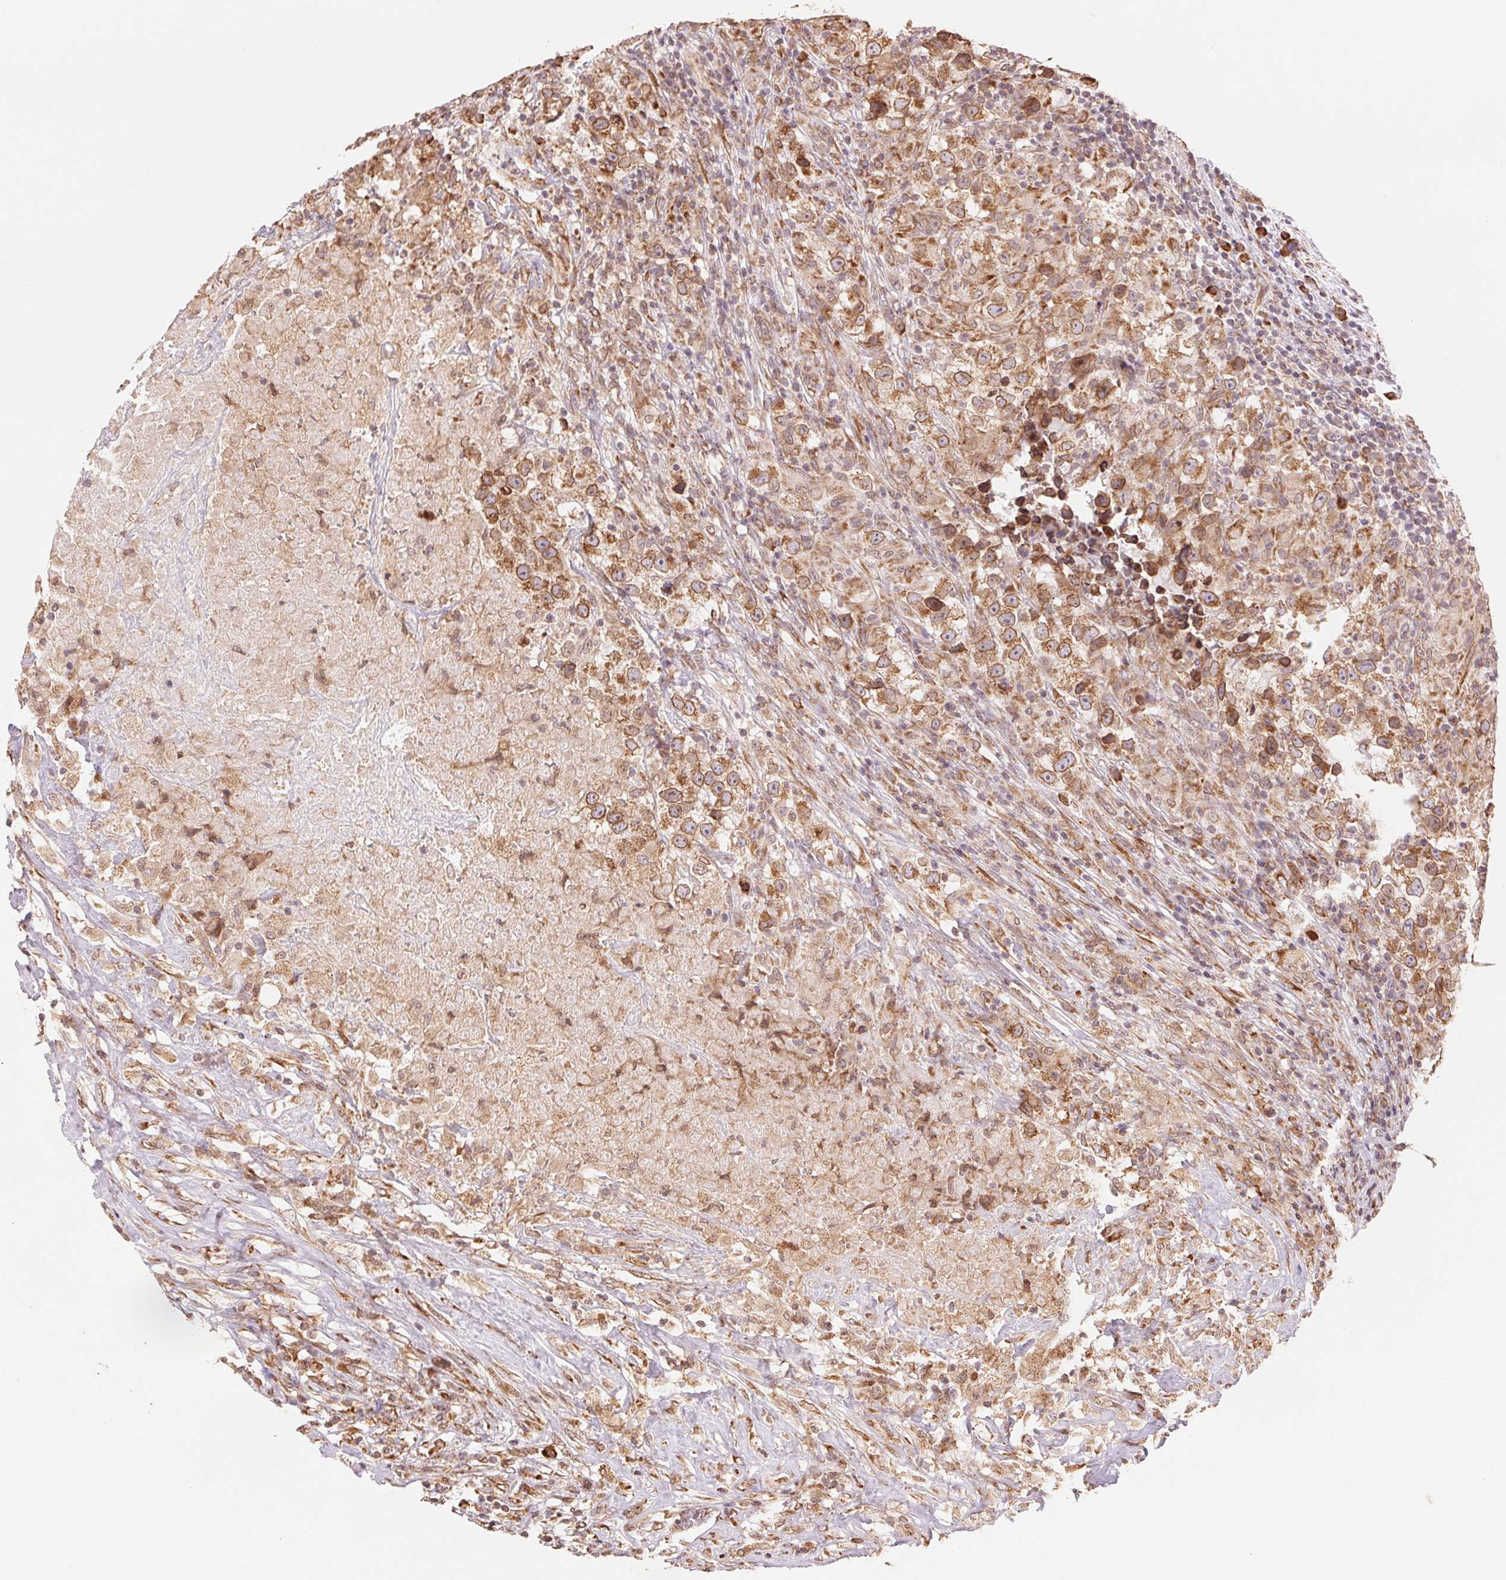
{"staining": {"intensity": "moderate", "quantity": ">75%", "location": "cytoplasmic/membranous,nuclear"}, "tissue": "testis cancer", "cell_type": "Tumor cells", "image_type": "cancer", "snomed": [{"axis": "morphology", "description": "Seminoma, NOS"}, {"axis": "topography", "description": "Testis"}], "caption": "Immunohistochemical staining of human testis cancer exhibits moderate cytoplasmic/membranous and nuclear protein positivity in approximately >75% of tumor cells. The protein is shown in brown color, while the nuclei are stained blue.", "gene": "RPN1", "patient": {"sex": "male", "age": 46}}